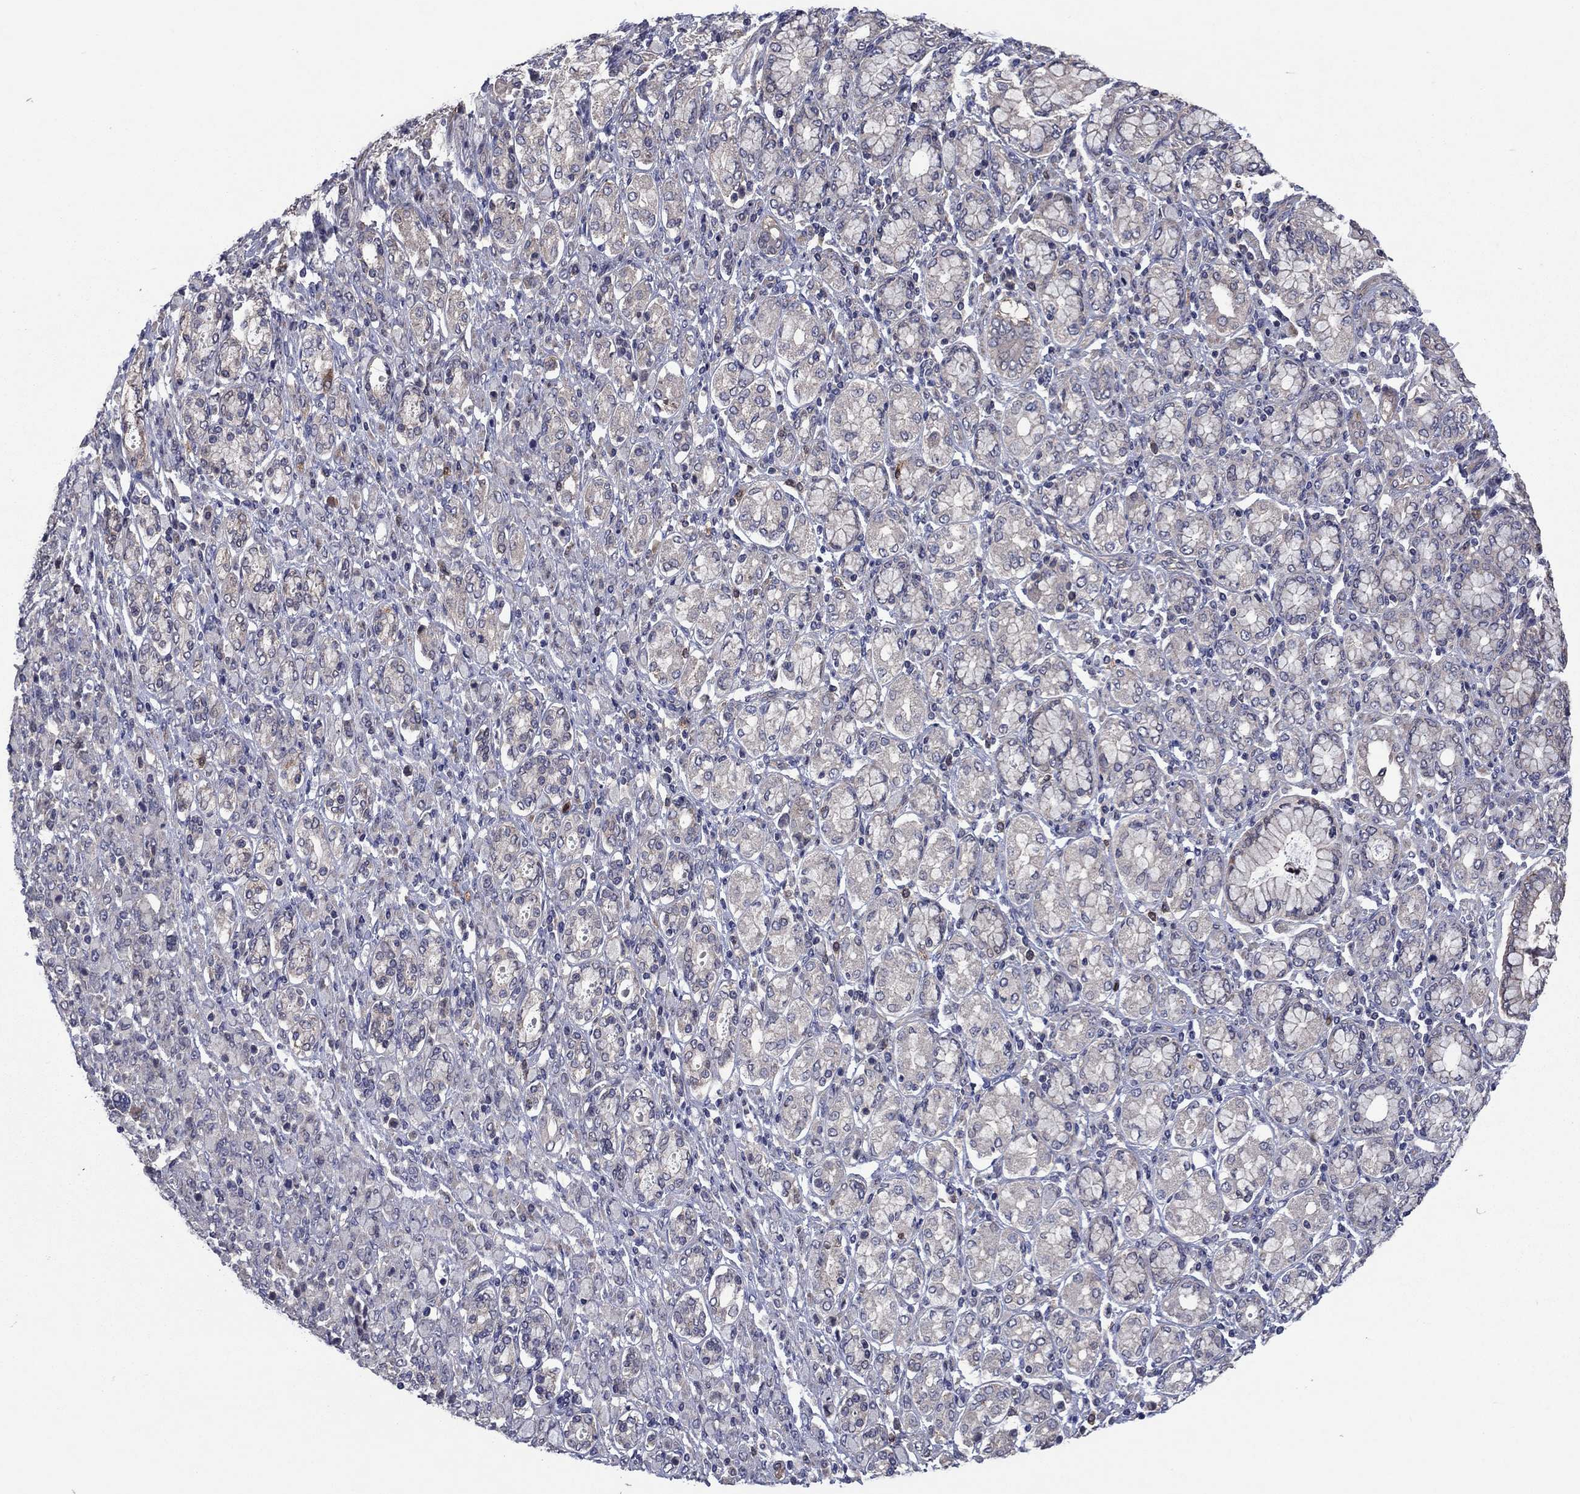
{"staining": {"intensity": "negative", "quantity": "none", "location": "none"}, "tissue": "stomach cancer", "cell_type": "Tumor cells", "image_type": "cancer", "snomed": [{"axis": "morphology", "description": "Normal tissue, NOS"}, {"axis": "morphology", "description": "Adenocarcinoma, NOS"}, {"axis": "topography", "description": "Stomach"}], "caption": "There is no significant positivity in tumor cells of adenocarcinoma (stomach).", "gene": "MSRB1", "patient": {"sex": "female", "age": 79}}